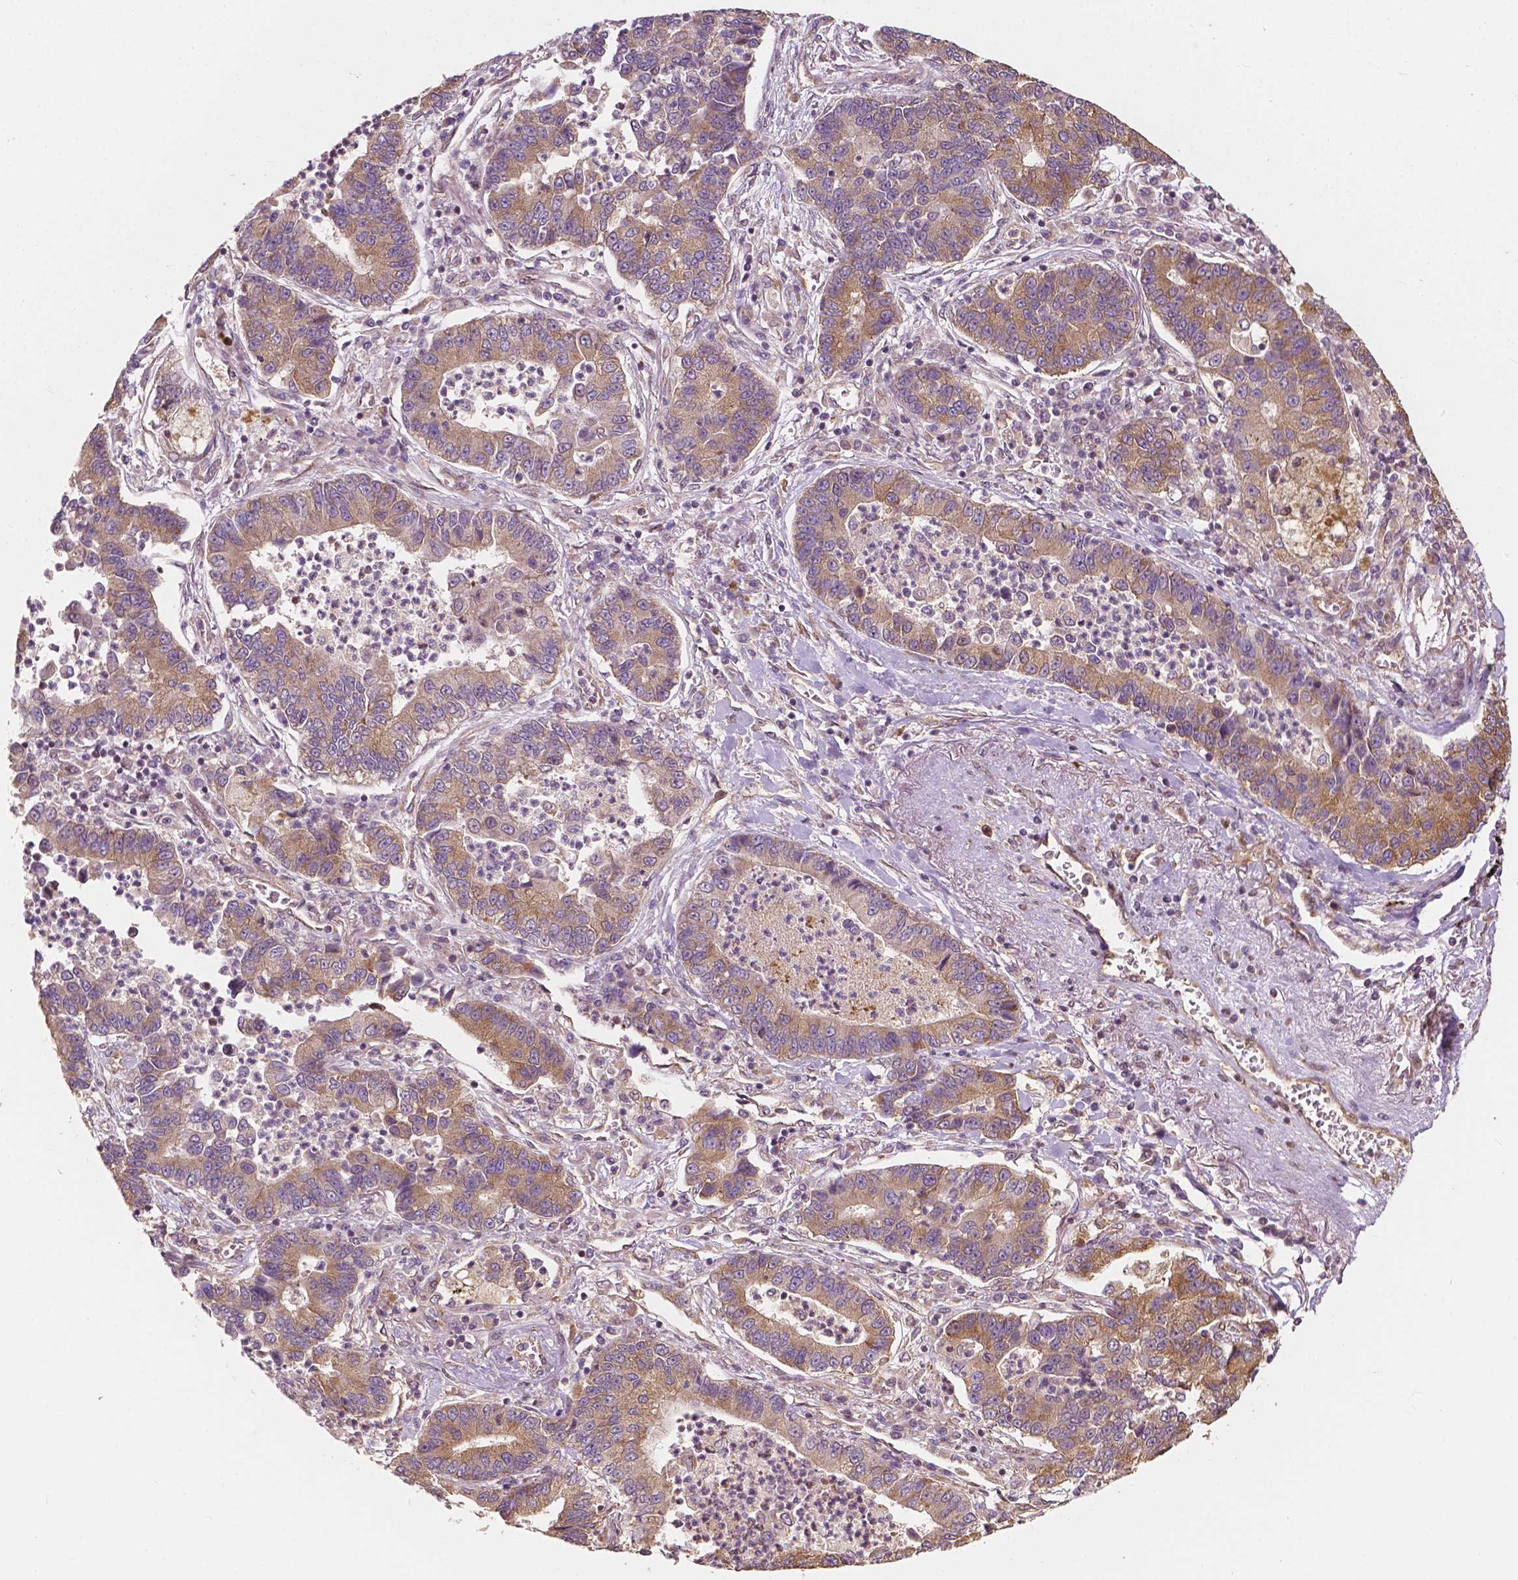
{"staining": {"intensity": "weak", "quantity": "25%-75%", "location": "cytoplasmic/membranous"}, "tissue": "lung cancer", "cell_type": "Tumor cells", "image_type": "cancer", "snomed": [{"axis": "morphology", "description": "Adenocarcinoma, NOS"}, {"axis": "topography", "description": "Lung"}], "caption": "Protein positivity by IHC reveals weak cytoplasmic/membranous positivity in about 25%-75% of tumor cells in lung adenocarcinoma. Nuclei are stained in blue.", "gene": "G3BP1", "patient": {"sex": "female", "age": 57}}